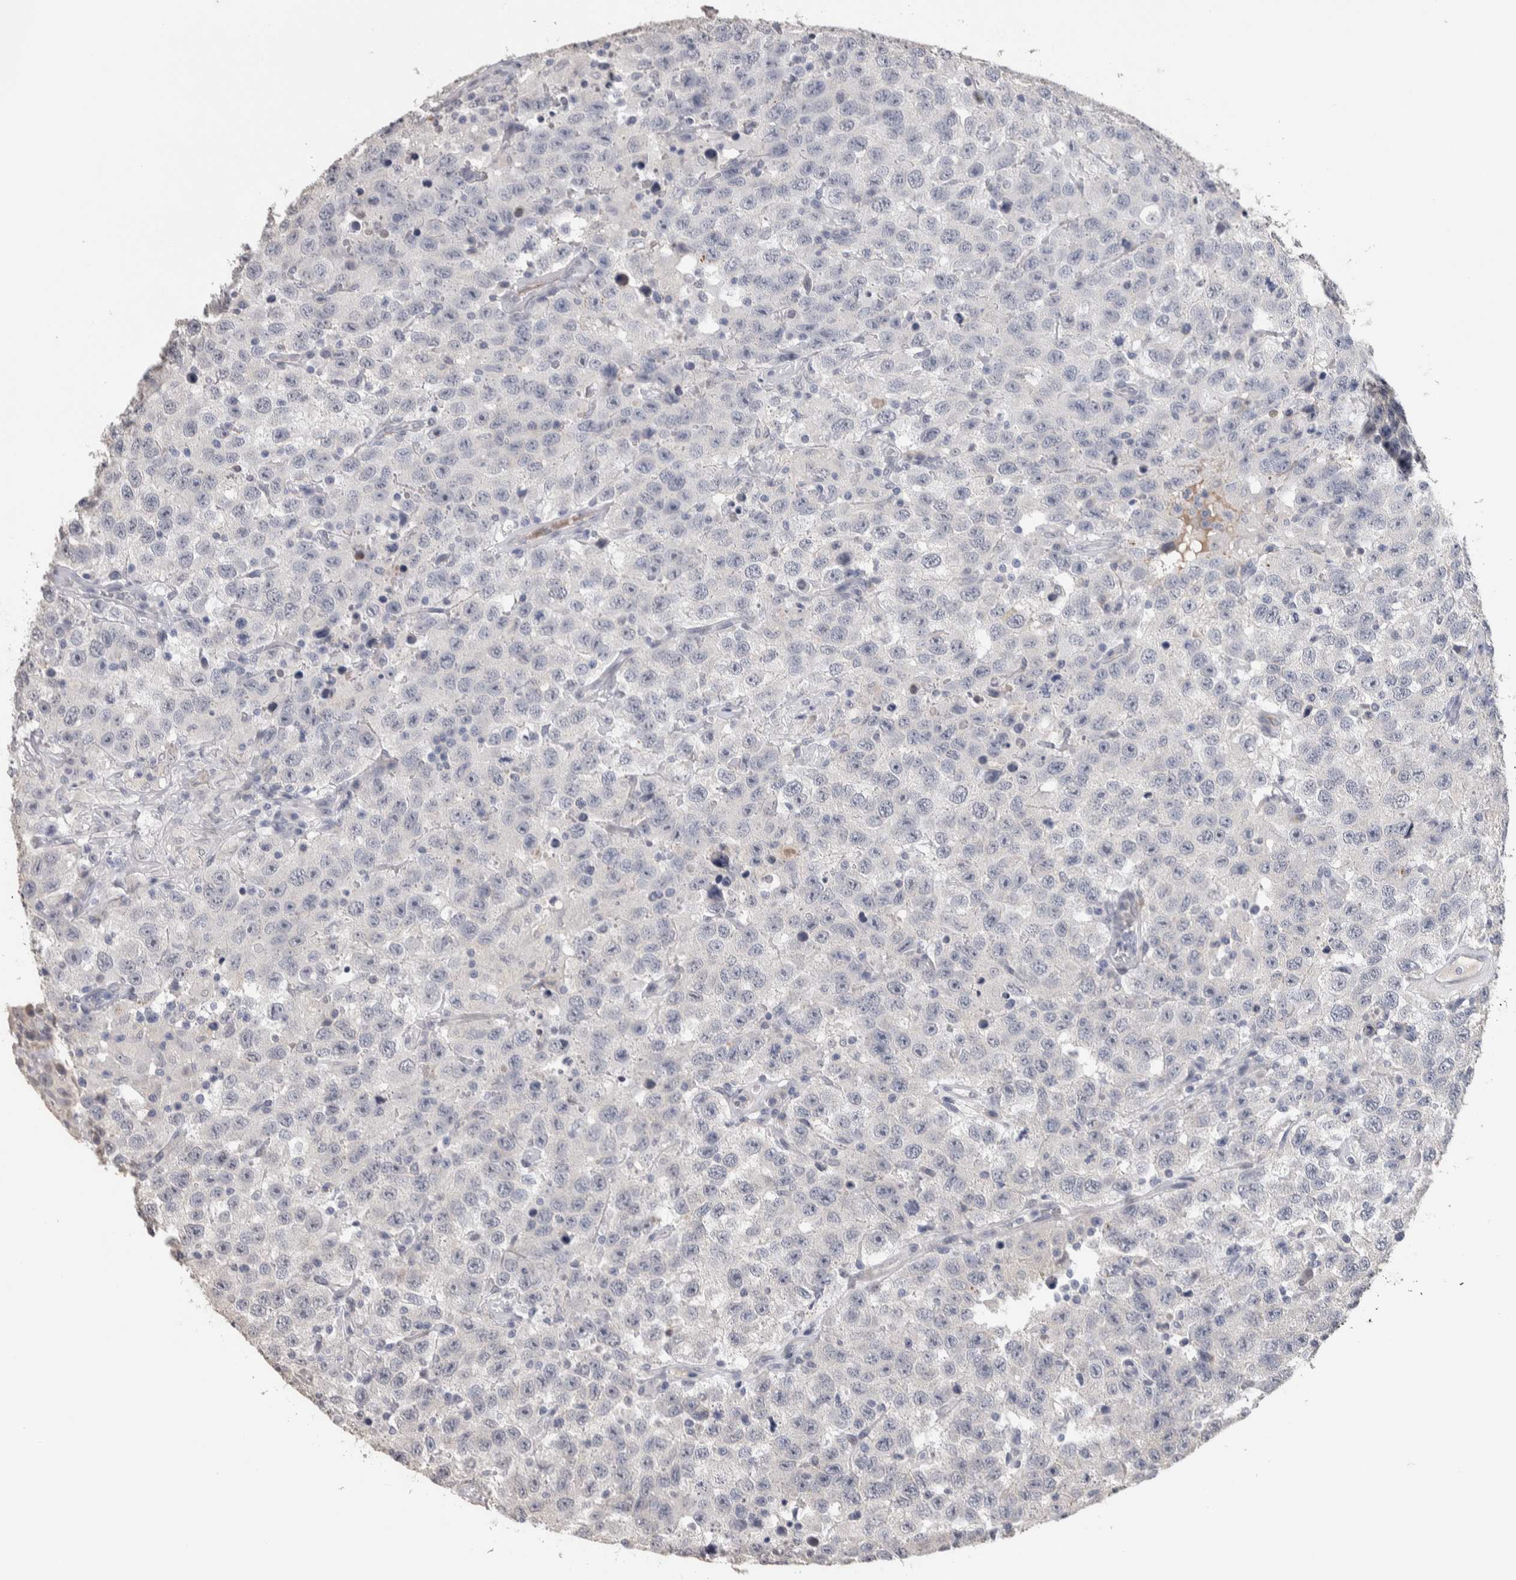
{"staining": {"intensity": "negative", "quantity": "none", "location": "none"}, "tissue": "testis cancer", "cell_type": "Tumor cells", "image_type": "cancer", "snomed": [{"axis": "morphology", "description": "Seminoma, NOS"}, {"axis": "topography", "description": "Testis"}], "caption": "Testis cancer was stained to show a protein in brown. There is no significant expression in tumor cells.", "gene": "TMEM102", "patient": {"sex": "male", "age": 41}}